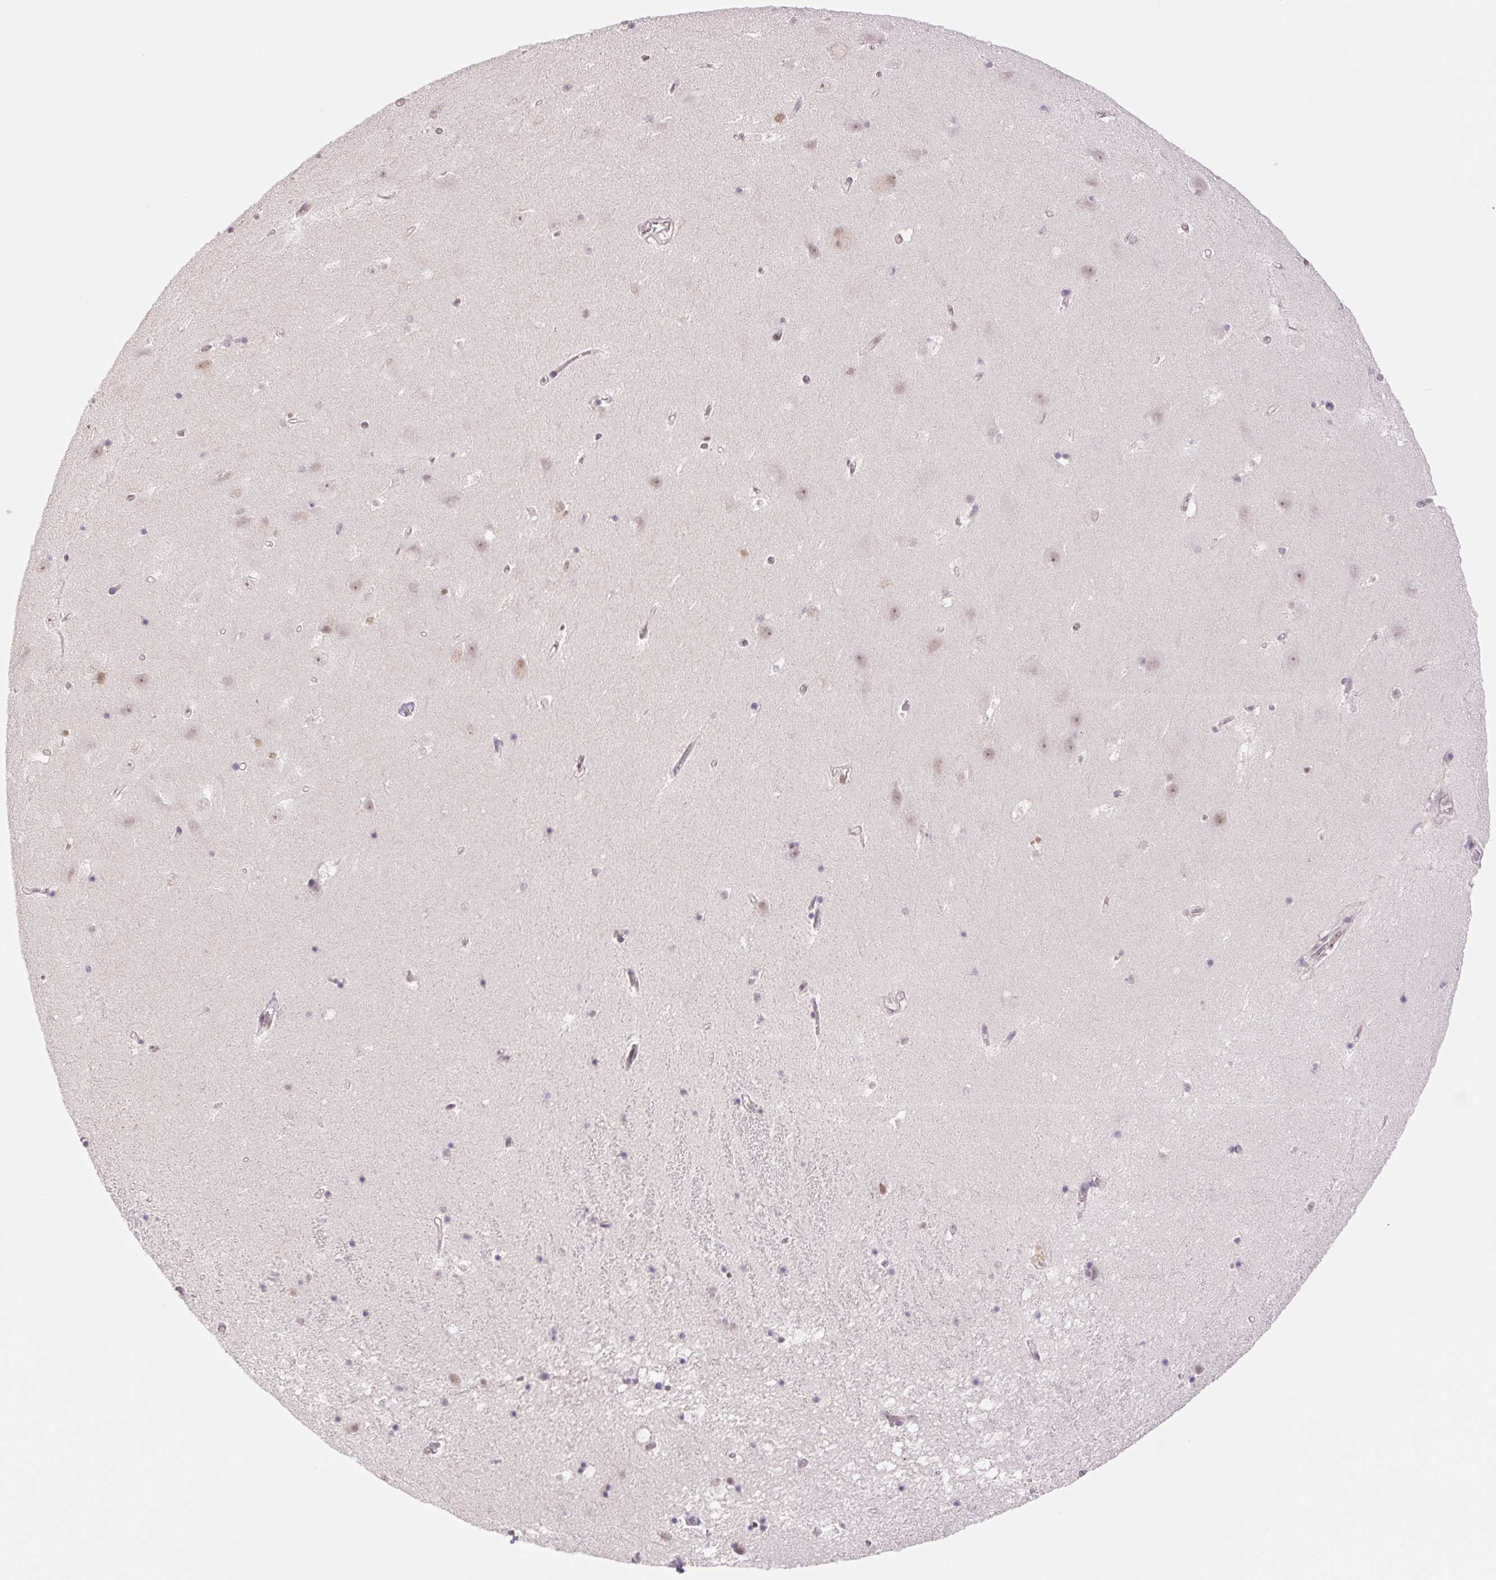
{"staining": {"intensity": "negative", "quantity": "none", "location": "none"}, "tissue": "hippocampus", "cell_type": "Glial cells", "image_type": "normal", "snomed": [{"axis": "morphology", "description": "Normal tissue, NOS"}, {"axis": "topography", "description": "Hippocampus"}], "caption": "The photomicrograph reveals no significant staining in glial cells of hippocampus.", "gene": "RPRD1B", "patient": {"sex": "male", "age": 58}}